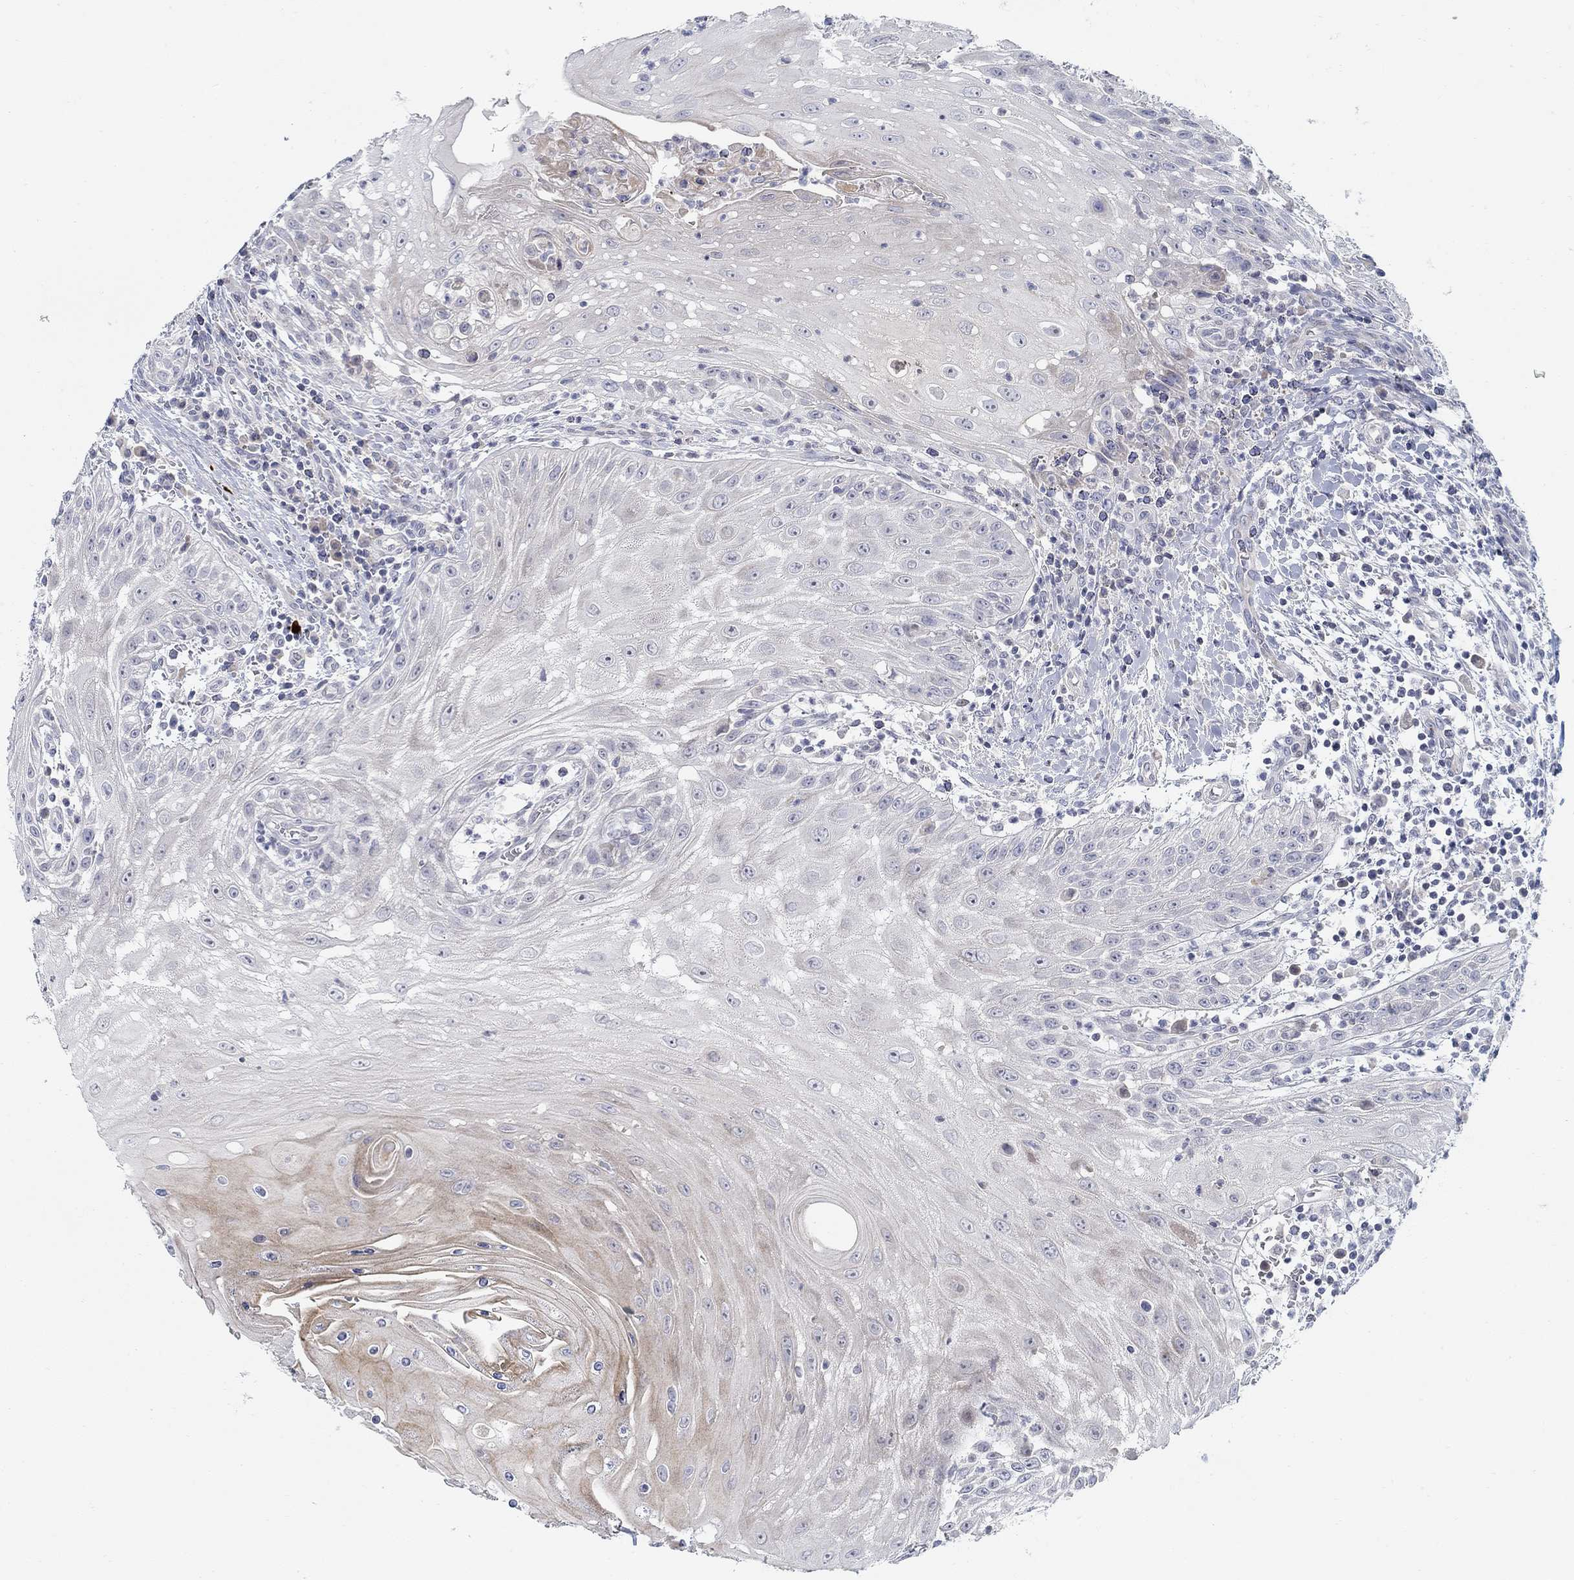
{"staining": {"intensity": "negative", "quantity": "none", "location": "none"}, "tissue": "head and neck cancer", "cell_type": "Tumor cells", "image_type": "cancer", "snomed": [{"axis": "morphology", "description": "Squamous cell carcinoma, NOS"}, {"axis": "topography", "description": "Oral tissue"}, {"axis": "topography", "description": "Head-Neck"}], "caption": "A high-resolution histopathology image shows immunohistochemistry staining of squamous cell carcinoma (head and neck), which demonstrates no significant expression in tumor cells.", "gene": "ANO7", "patient": {"sex": "male", "age": 58}}